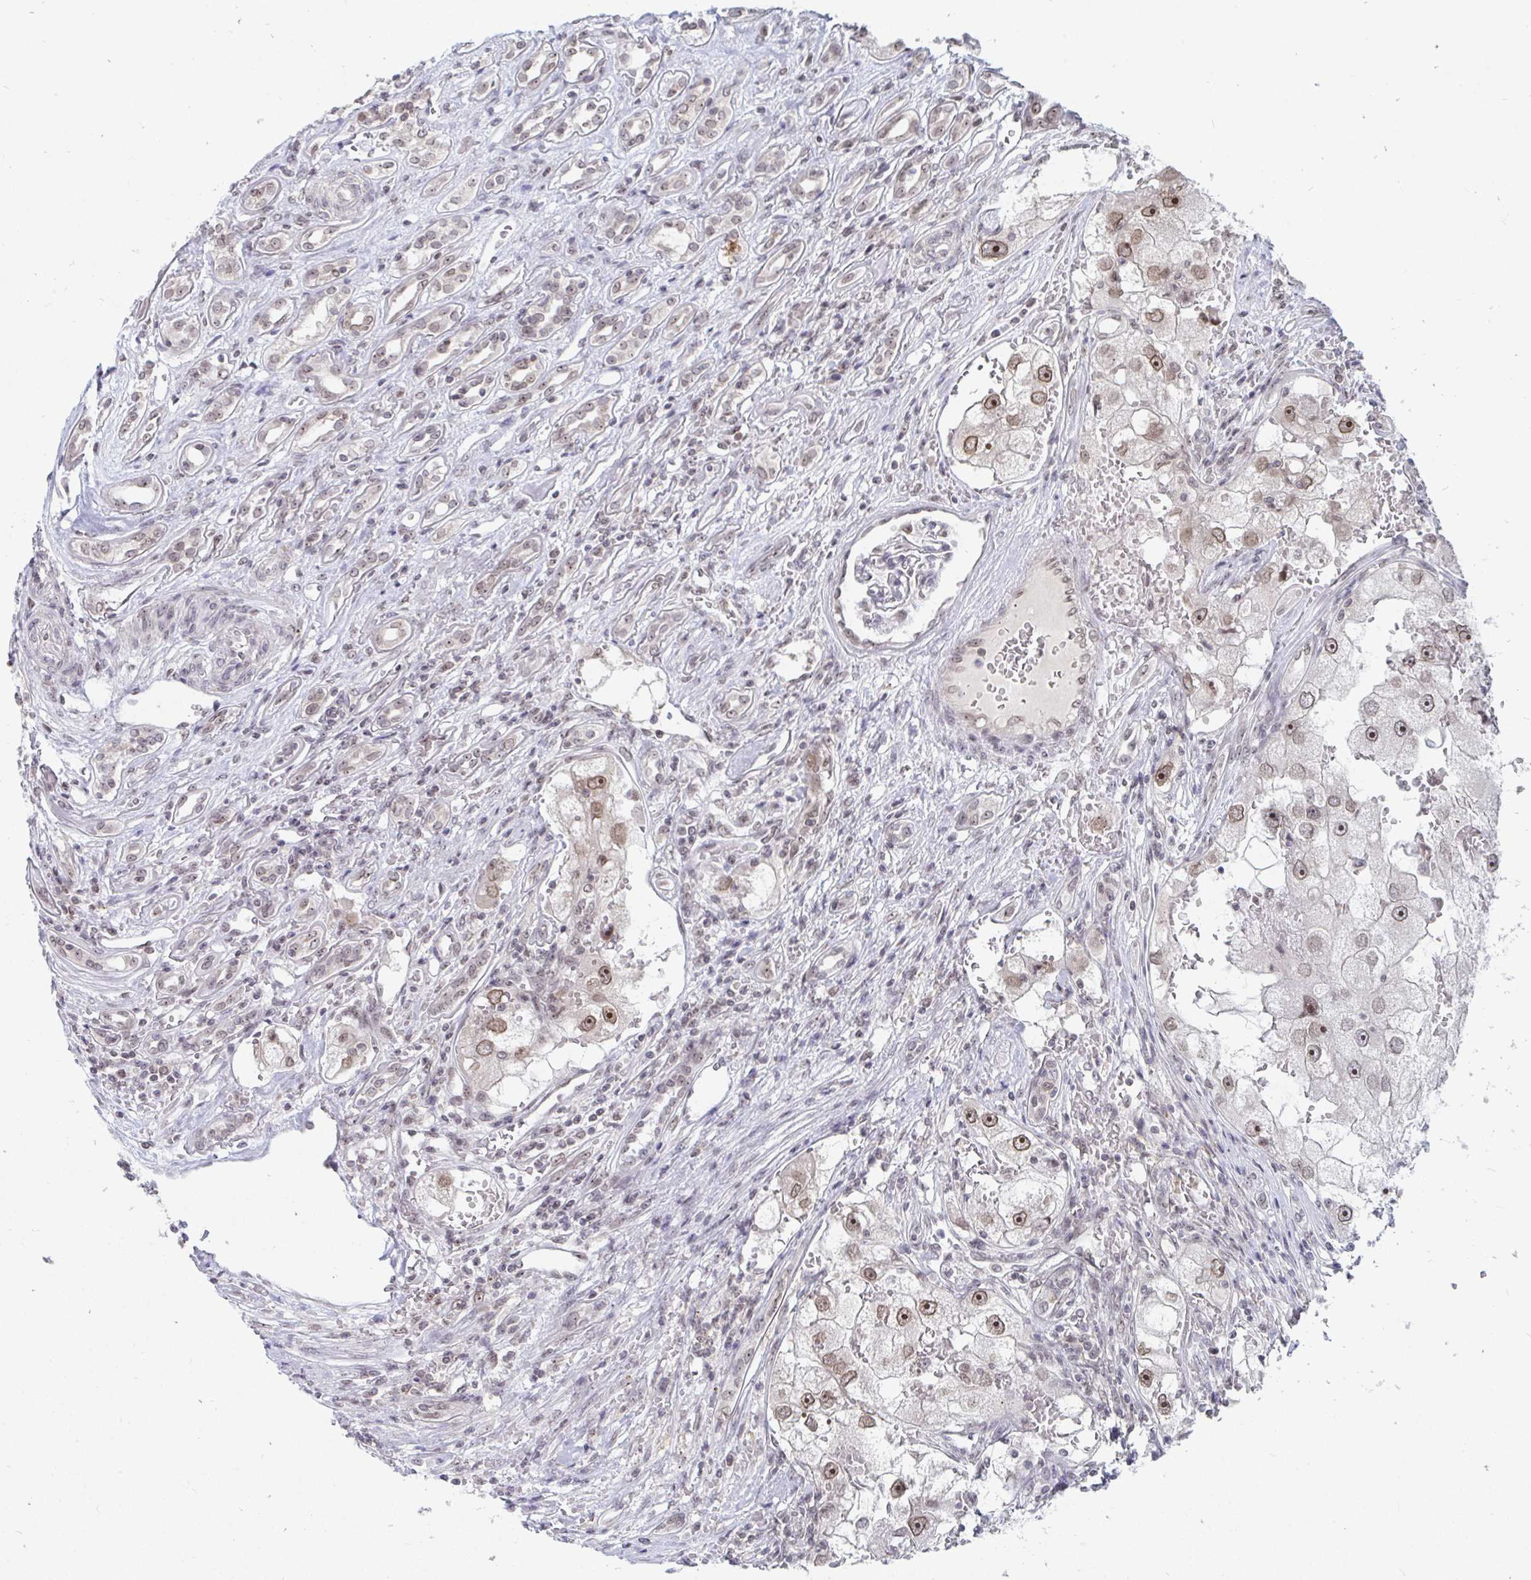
{"staining": {"intensity": "moderate", "quantity": ">75%", "location": "cytoplasmic/membranous,nuclear"}, "tissue": "renal cancer", "cell_type": "Tumor cells", "image_type": "cancer", "snomed": [{"axis": "morphology", "description": "Adenocarcinoma, NOS"}, {"axis": "topography", "description": "Kidney"}], "caption": "The image shows a brown stain indicating the presence of a protein in the cytoplasmic/membranous and nuclear of tumor cells in adenocarcinoma (renal).", "gene": "TRIP12", "patient": {"sex": "male", "age": 63}}